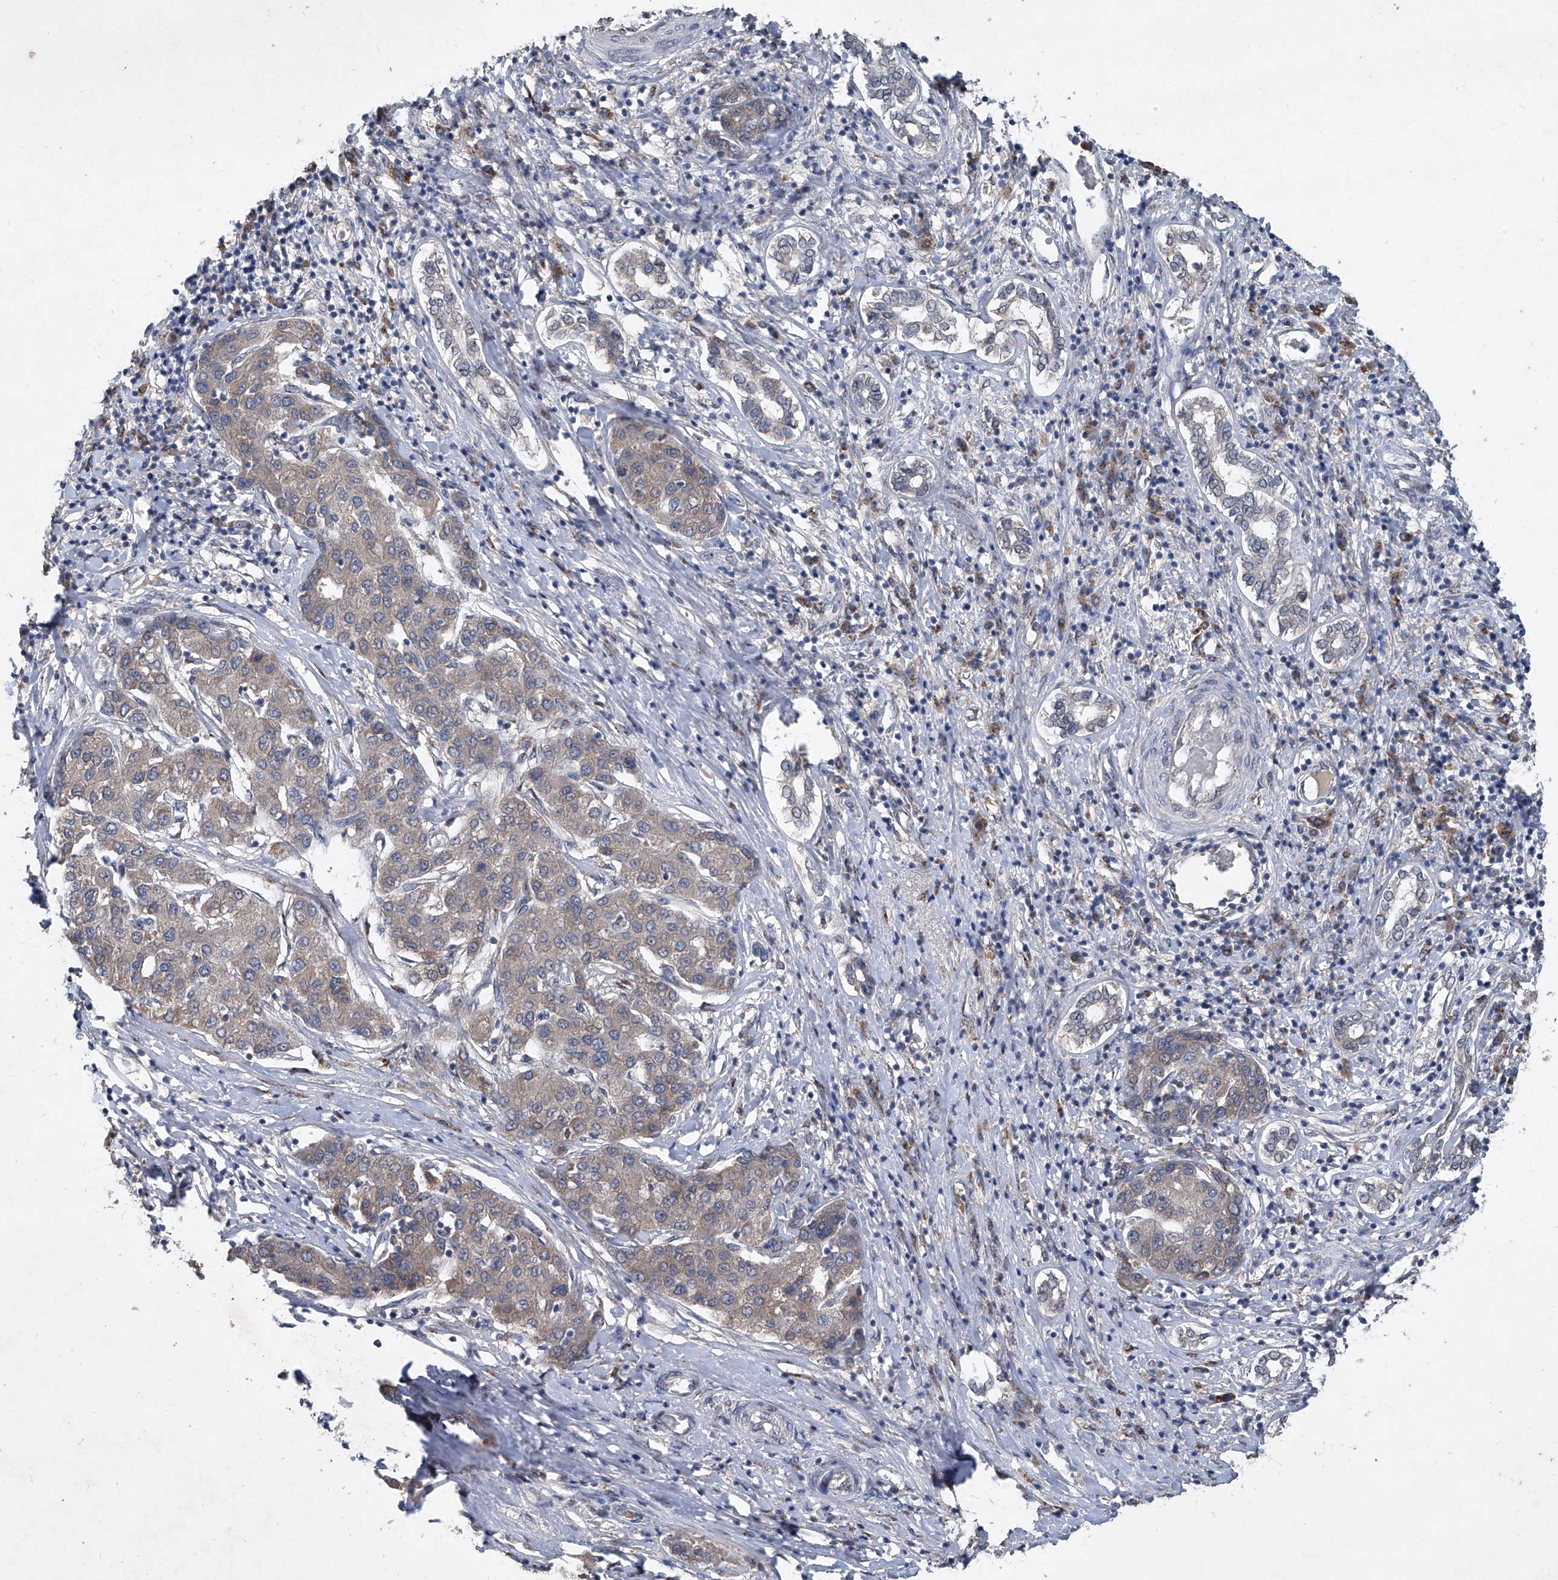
{"staining": {"intensity": "weak", "quantity": "25%-75%", "location": "cytoplasmic/membranous"}, "tissue": "liver cancer", "cell_type": "Tumor cells", "image_type": "cancer", "snomed": [{"axis": "morphology", "description": "Carcinoma, Hepatocellular, NOS"}, {"axis": "topography", "description": "Liver"}], "caption": "Approximately 25%-75% of tumor cells in human liver cancer (hepatocellular carcinoma) demonstrate weak cytoplasmic/membranous protein positivity as visualized by brown immunohistochemical staining.", "gene": "PCSK5", "patient": {"sex": "male", "age": 65}}